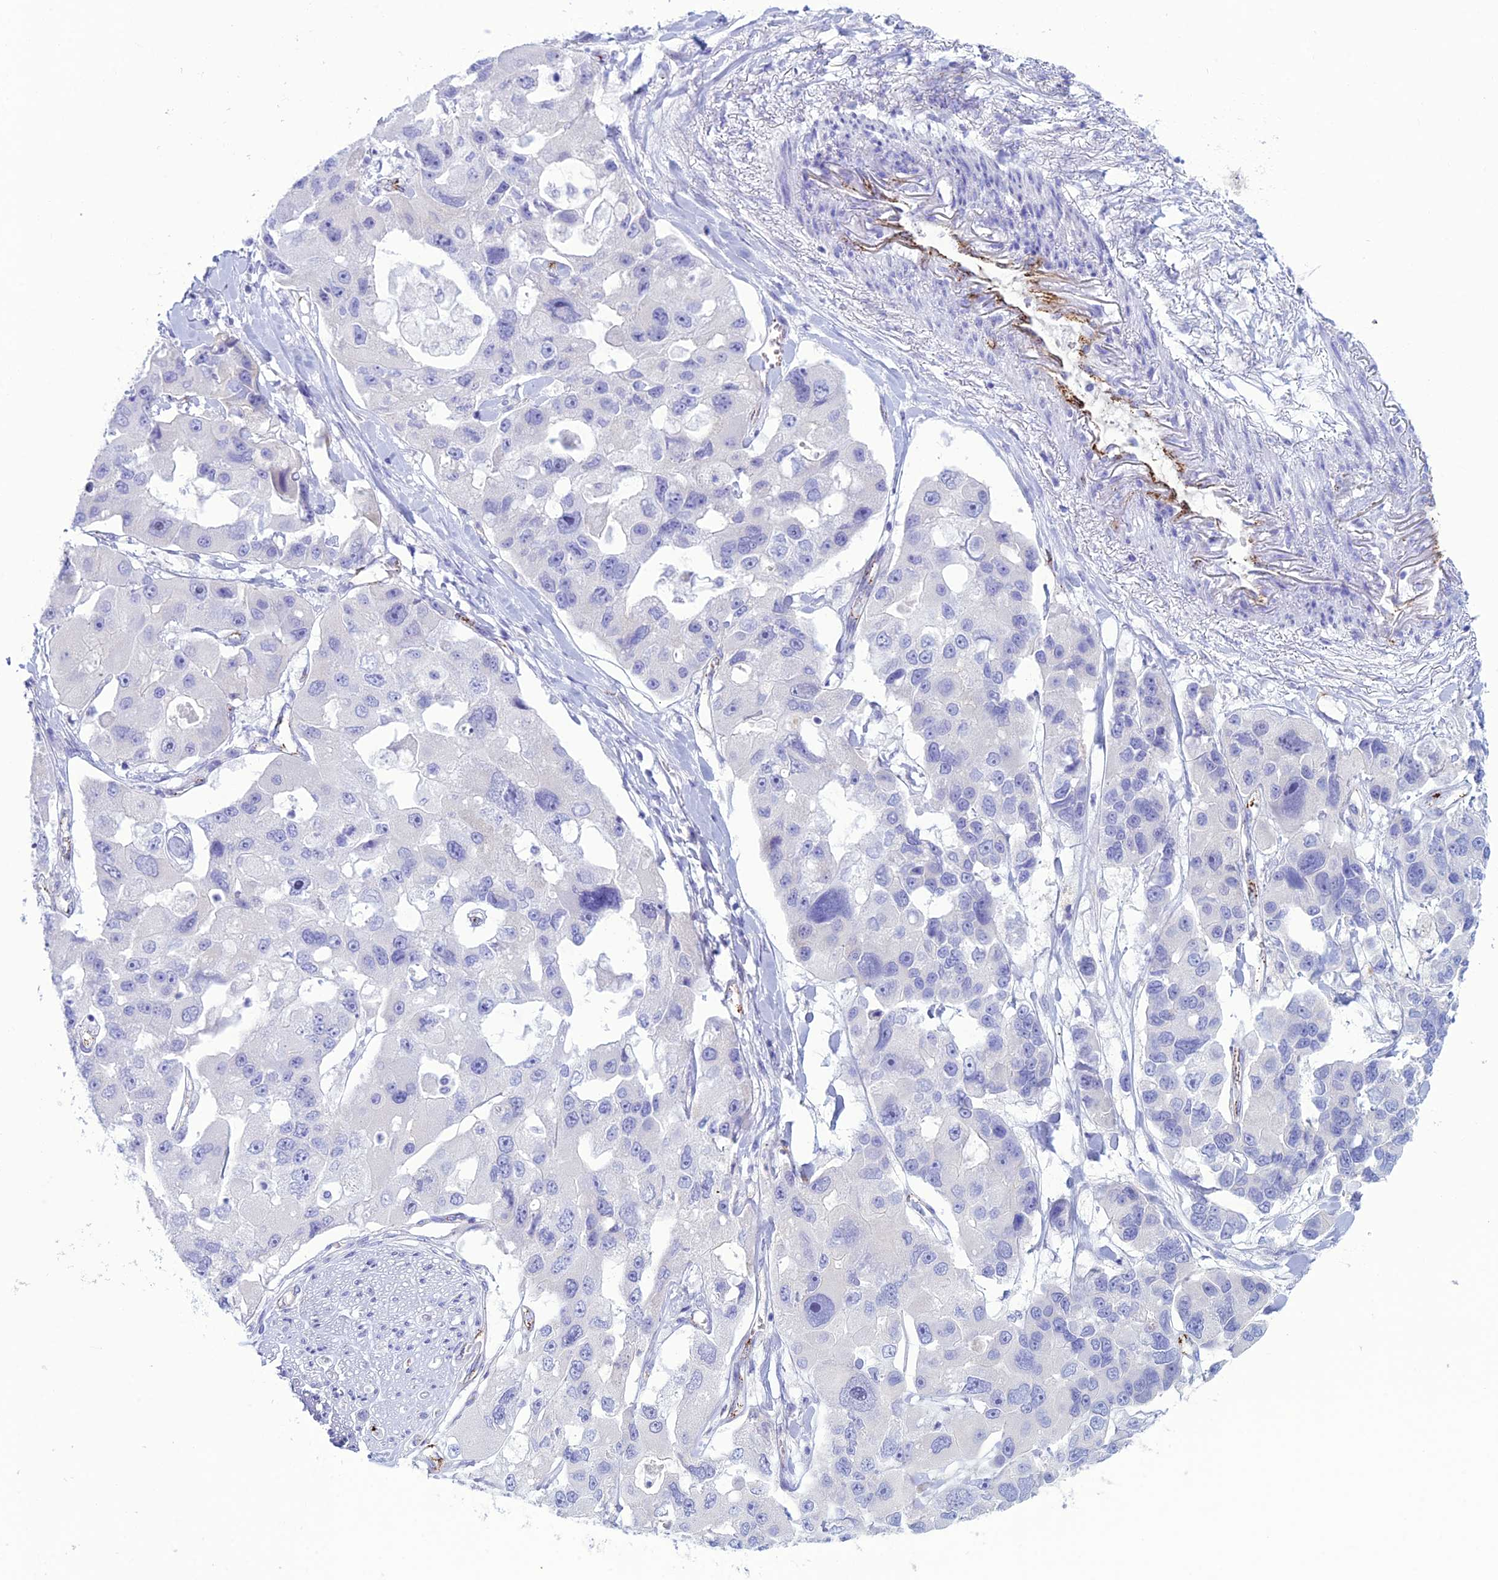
{"staining": {"intensity": "negative", "quantity": "none", "location": "none"}, "tissue": "lung cancer", "cell_type": "Tumor cells", "image_type": "cancer", "snomed": [{"axis": "morphology", "description": "Adenocarcinoma, NOS"}, {"axis": "topography", "description": "Lung"}], "caption": "Micrograph shows no significant protein positivity in tumor cells of adenocarcinoma (lung).", "gene": "CDC42EP5", "patient": {"sex": "female", "age": 54}}